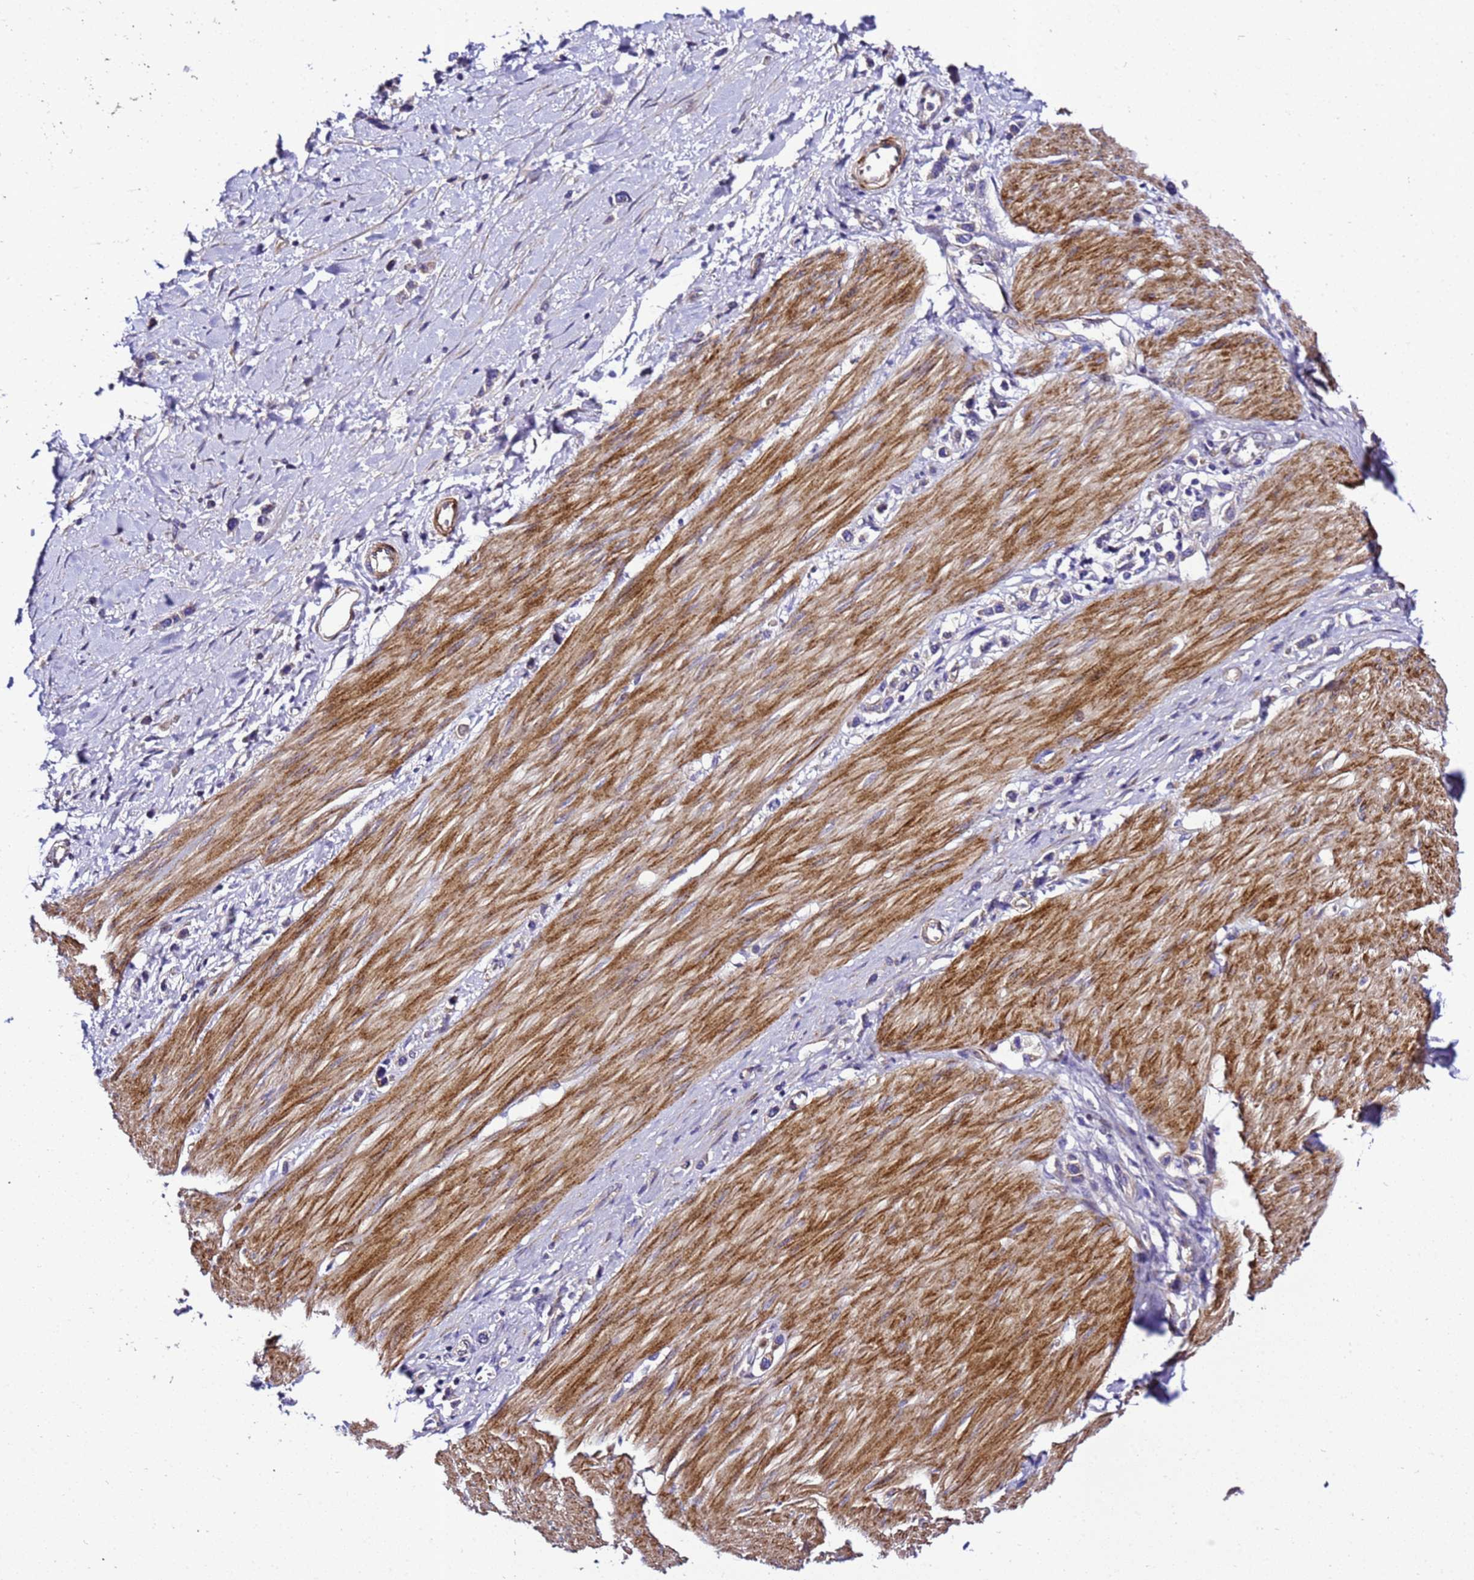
{"staining": {"intensity": "negative", "quantity": "none", "location": "none"}, "tissue": "stomach cancer", "cell_type": "Tumor cells", "image_type": "cancer", "snomed": [{"axis": "morphology", "description": "Normal tissue, NOS"}, {"axis": "morphology", "description": "Adenocarcinoma, NOS"}, {"axis": "topography", "description": "Stomach, upper"}, {"axis": "topography", "description": "Stomach"}], "caption": "IHC of human stomach adenocarcinoma exhibits no expression in tumor cells. (Immunohistochemistry (ihc), brightfield microscopy, high magnification).", "gene": "ZNF417", "patient": {"sex": "female", "age": 65}}